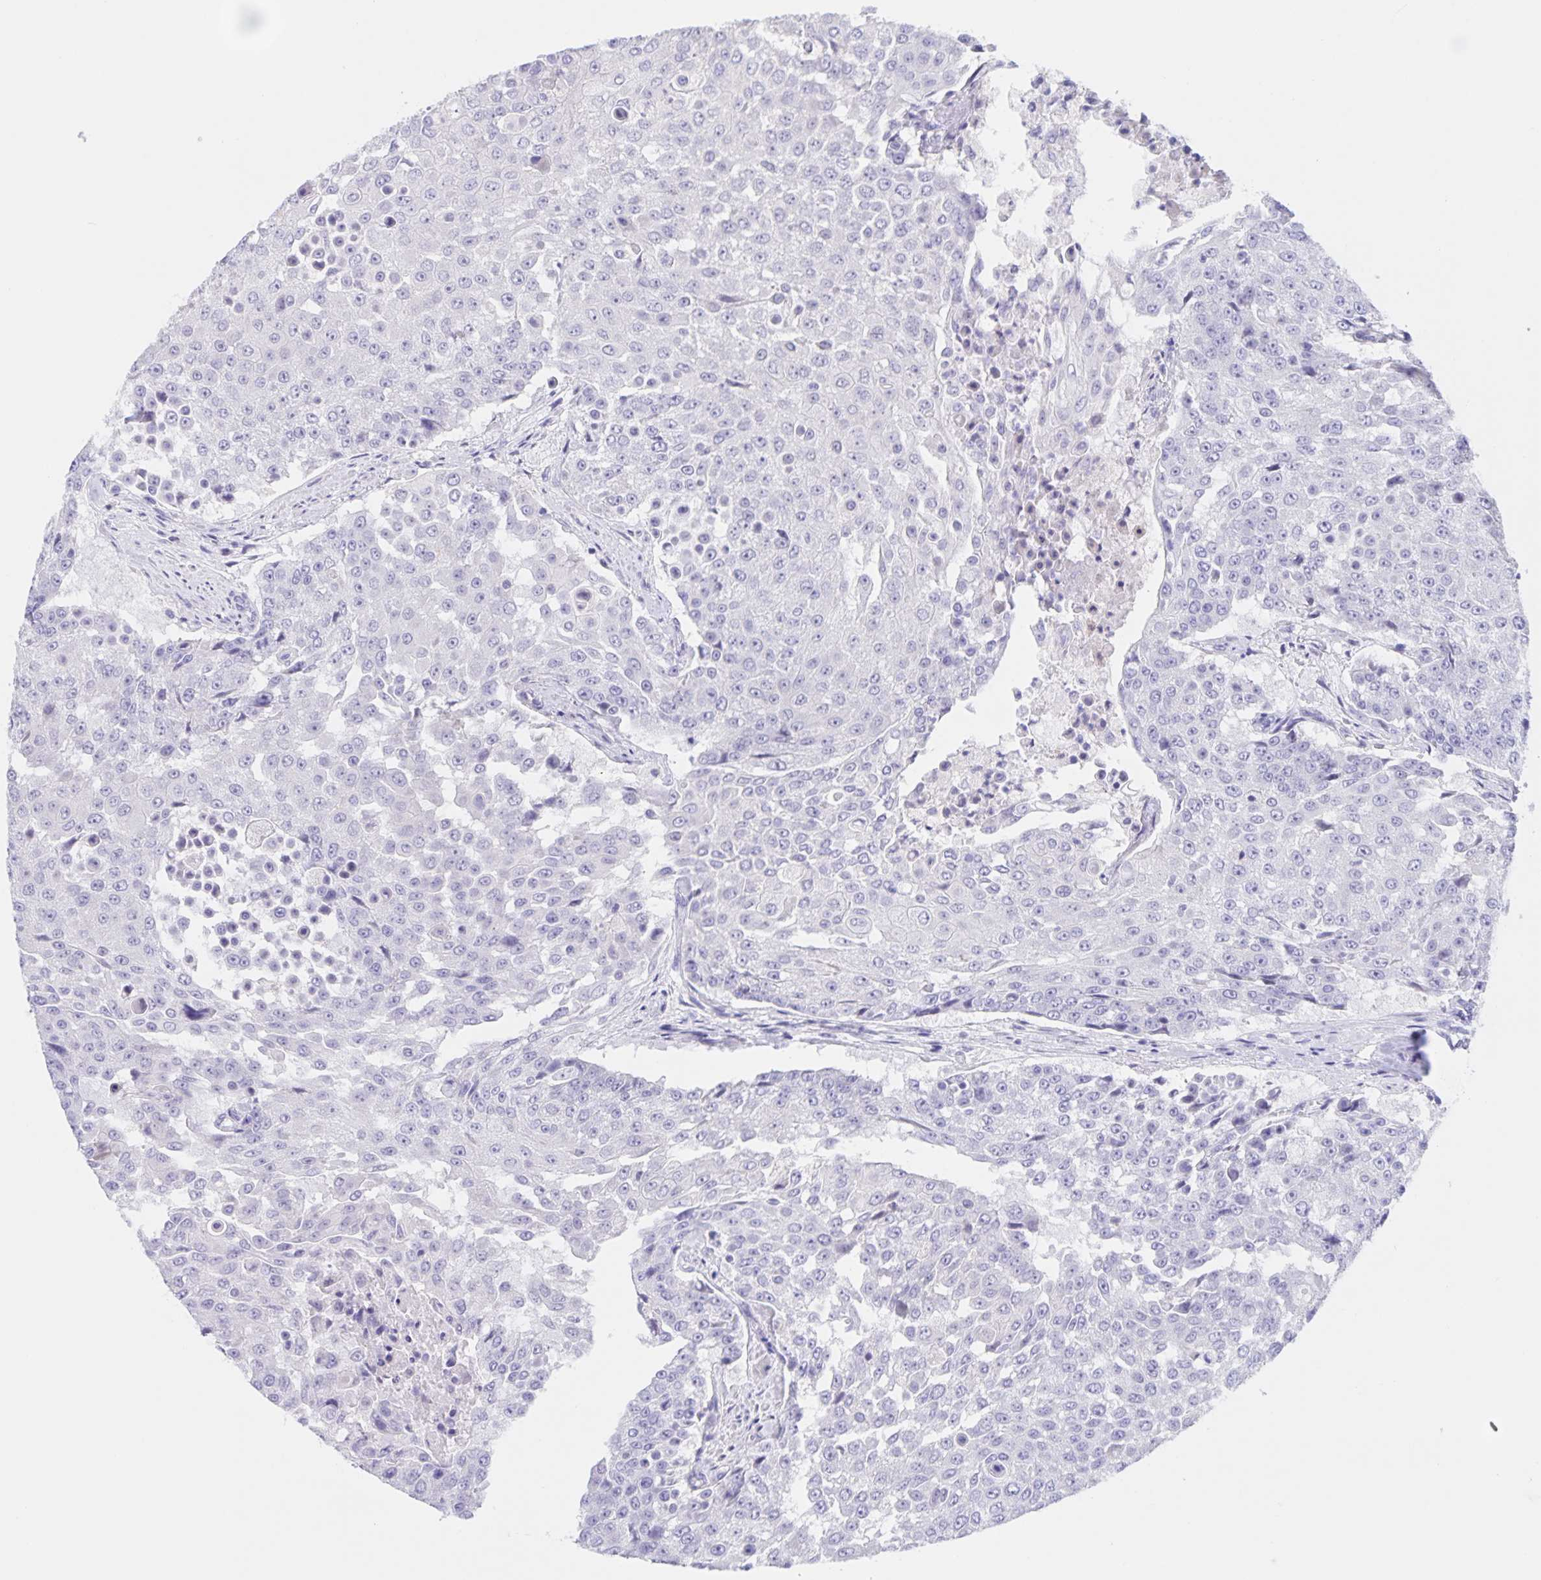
{"staining": {"intensity": "negative", "quantity": "none", "location": "none"}, "tissue": "urothelial cancer", "cell_type": "Tumor cells", "image_type": "cancer", "snomed": [{"axis": "morphology", "description": "Urothelial carcinoma, High grade"}, {"axis": "topography", "description": "Urinary bladder"}], "caption": "Urothelial carcinoma (high-grade) was stained to show a protein in brown. There is no significant expression in tumor cells. (DAB (3,3'-diaminobenzidine) immunohistochemistry (IHC) visualized using brightfield microscopy, high magnification).", "gene": "DMGDH", "patient": {"sex": "female", "age": 63}}